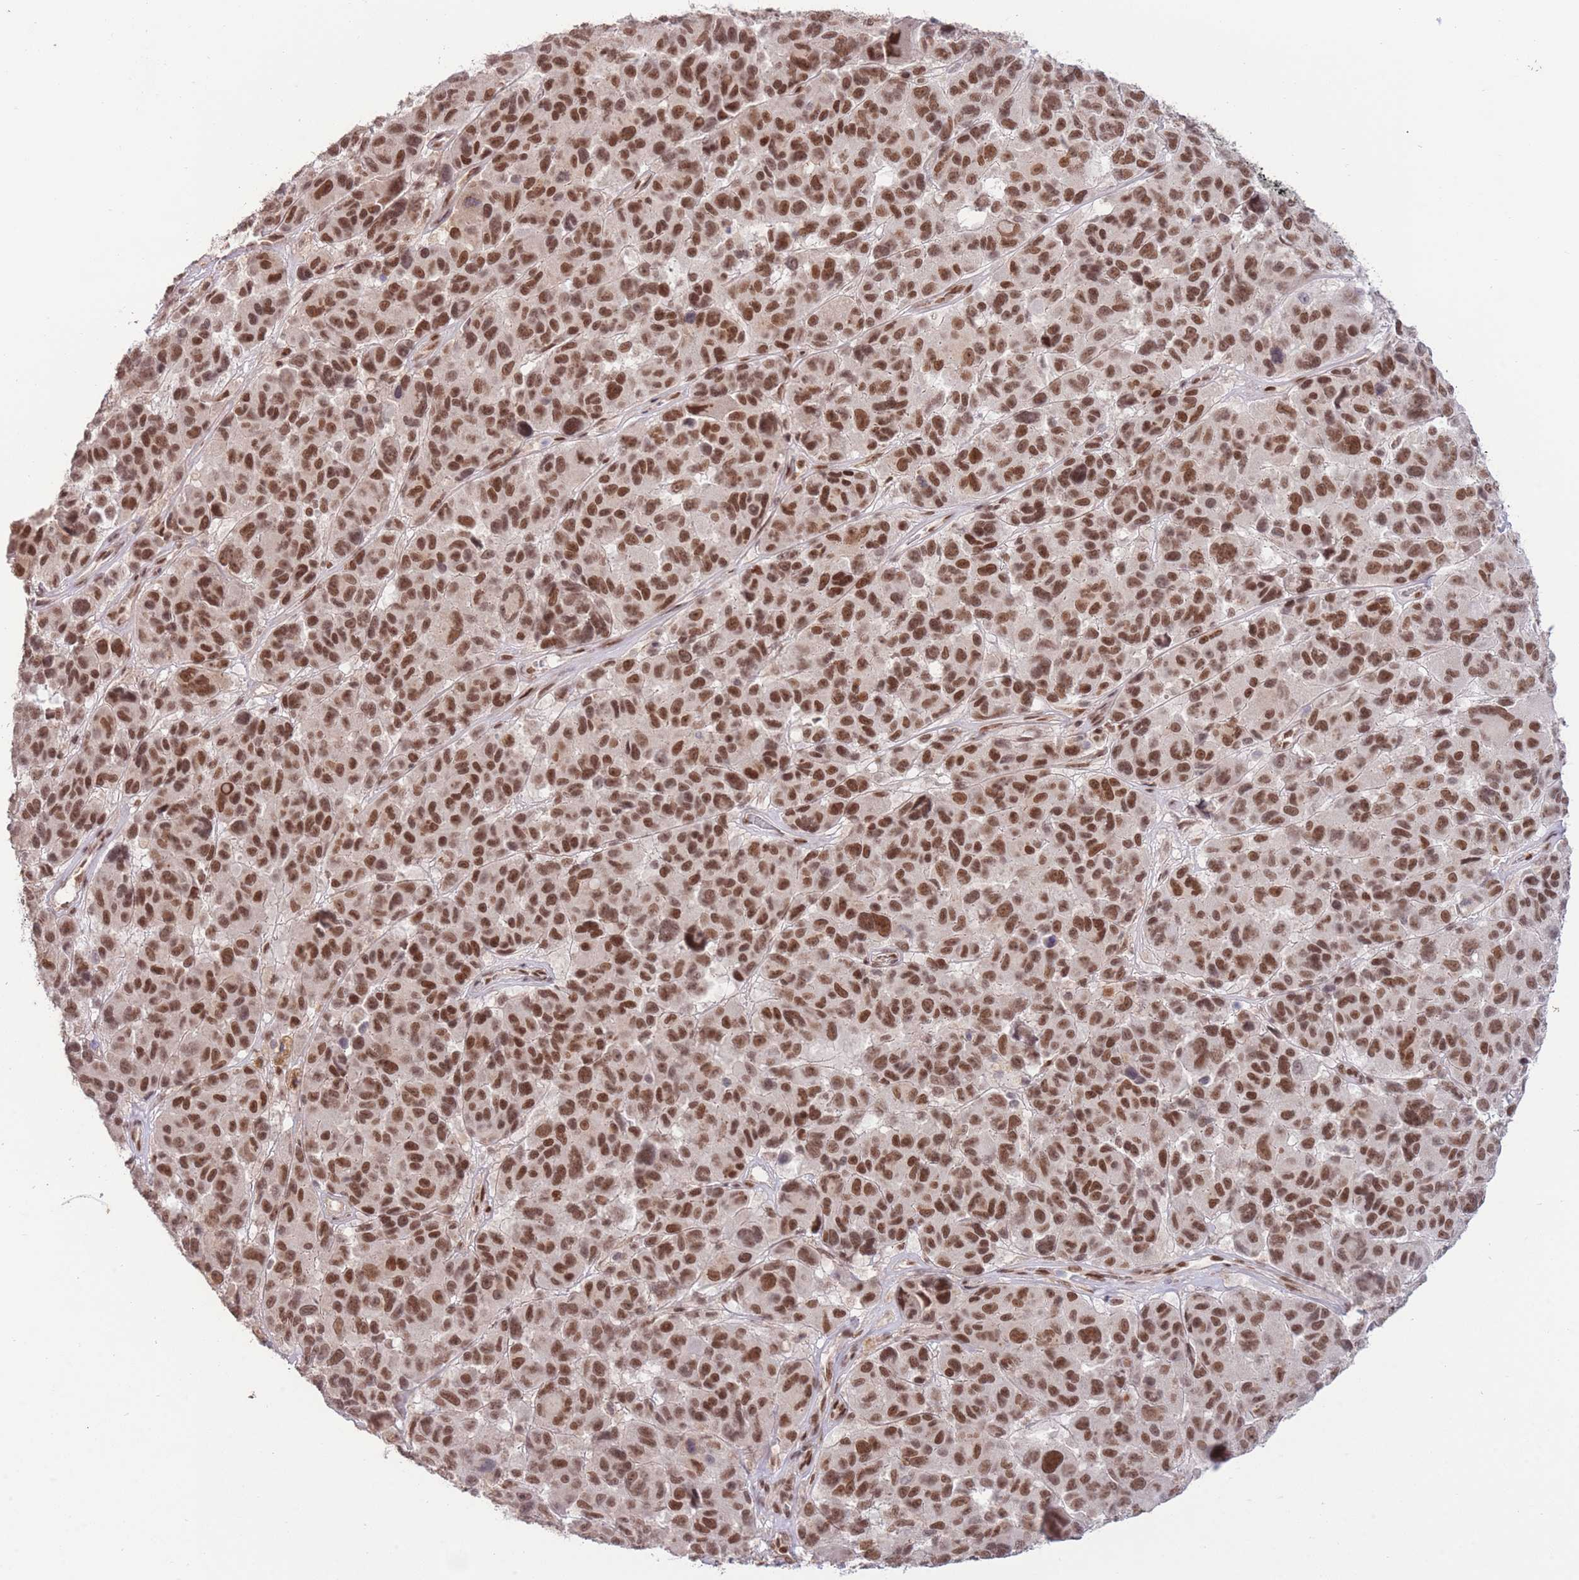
{"staining": {"intensity": "strong", "quantity": ">75%", "location": "nuclear"}, "tissue": "melanoma", "cell_type": "Tumor cells", "image_type": "cancer", "snomed": [{"axis": "morphology", "description": "Malignant melanoma, NOS"}, {"axis": "topography", "description": "Skin"}], "caption": "Immunohistochemical staining of human melanoma displays strong nuclear protein expression in approximately >75% of tumor cells.", "gene": "CARD8", "patient": {"sex": "female", "age": 66}}